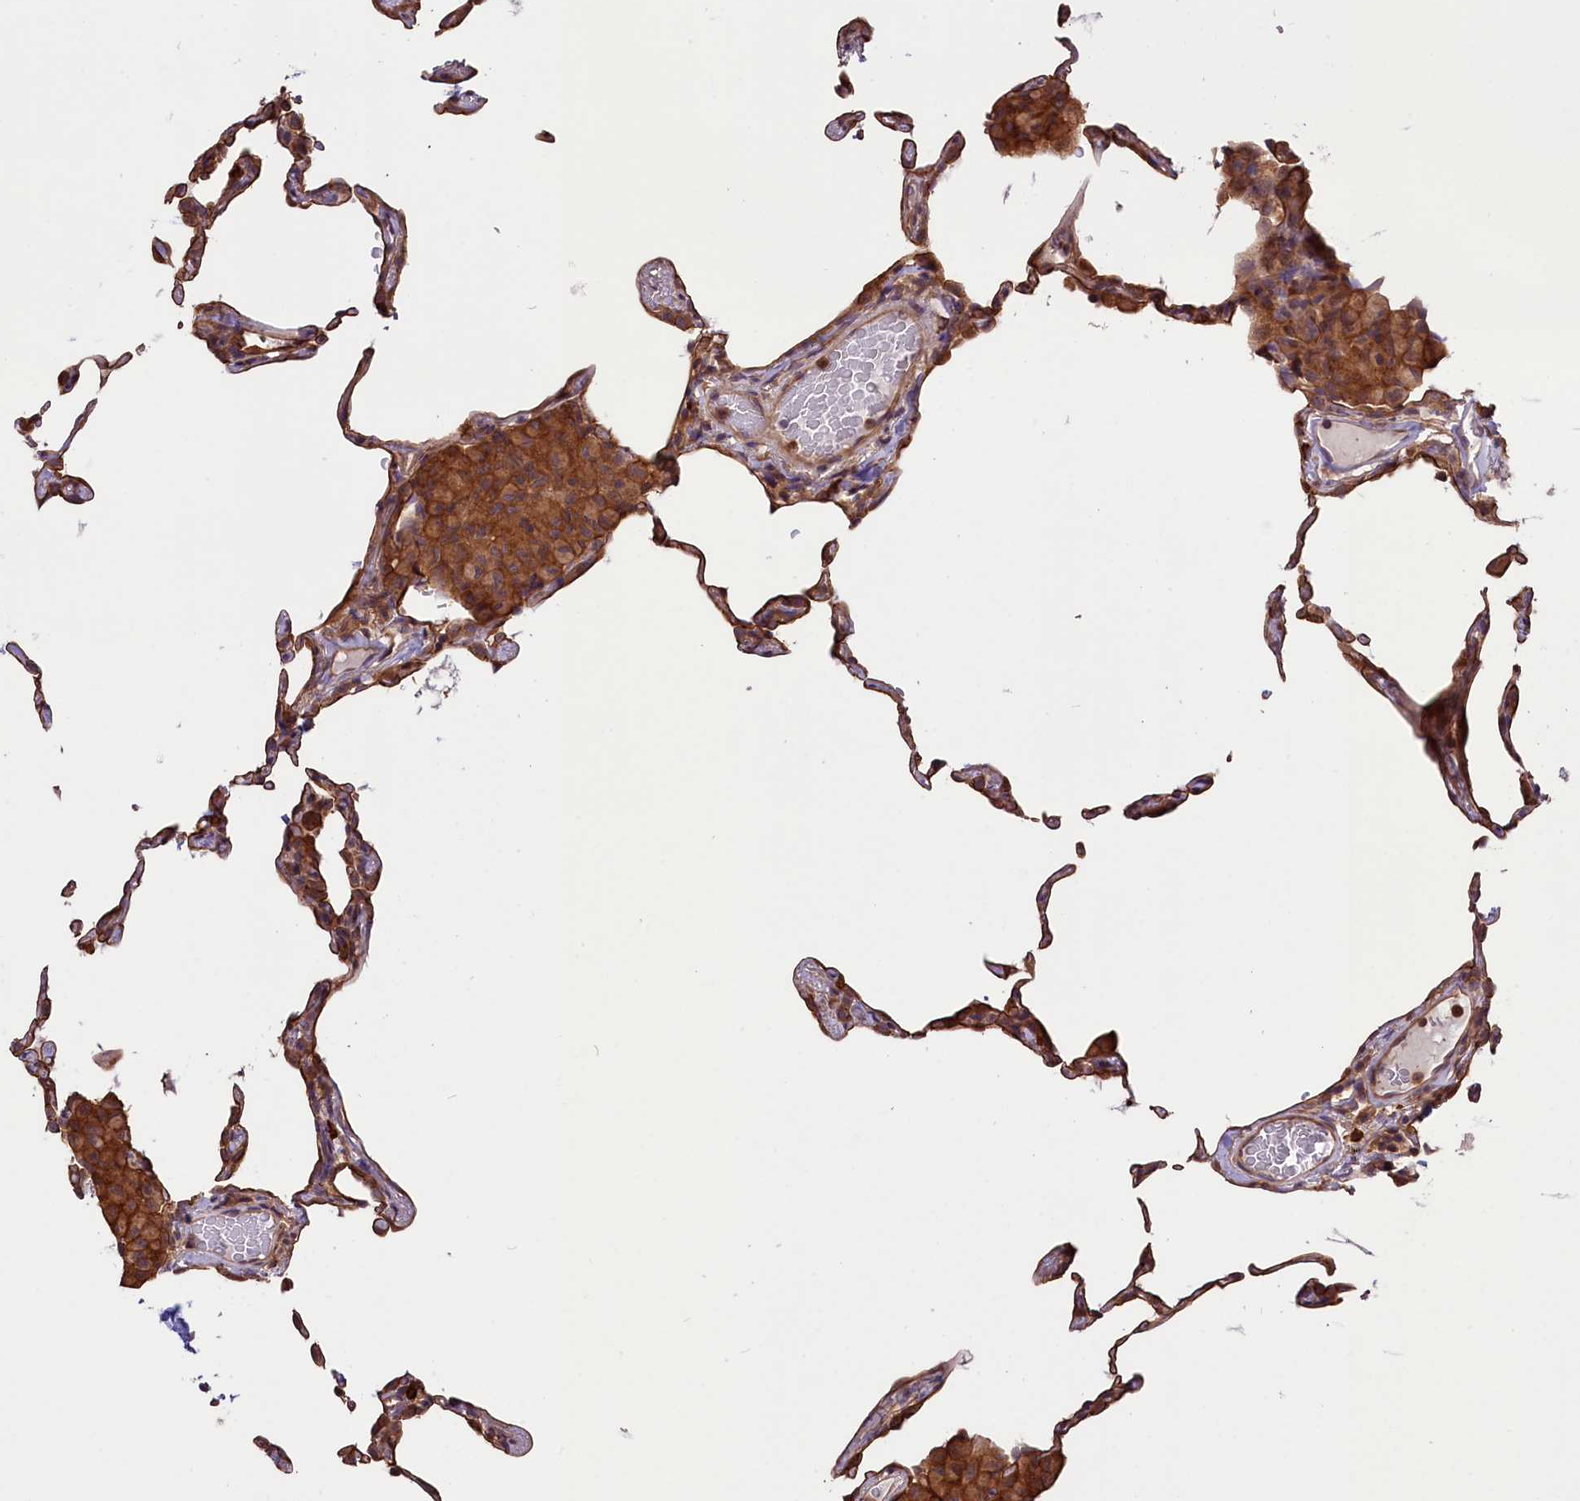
{"staining": {"intensity": "strong", "quantity": "25%-75%", "location": "cytoplasmic/membranous"}, "tissue": "lung", "cell_type": "Alveolar cells", "image_type": "normal", "snomed": [{"axis": "morphology", "description": "Normal tissue, NOS"}, {"axis": "topography", "description": "Lung"}], "caption": "Immunohistochemistry micrograph of unremarkable lung: human lung stained using immunohistochemistry (IHC) shows high levels of strong protein expression localized specifically in the cytoplasmic/membranous of alveolar cells, appearing as a cytoplasmic/membranous brown color.", "gene": "RIC8A", "patient": {"sex": "female", "age": 57}}